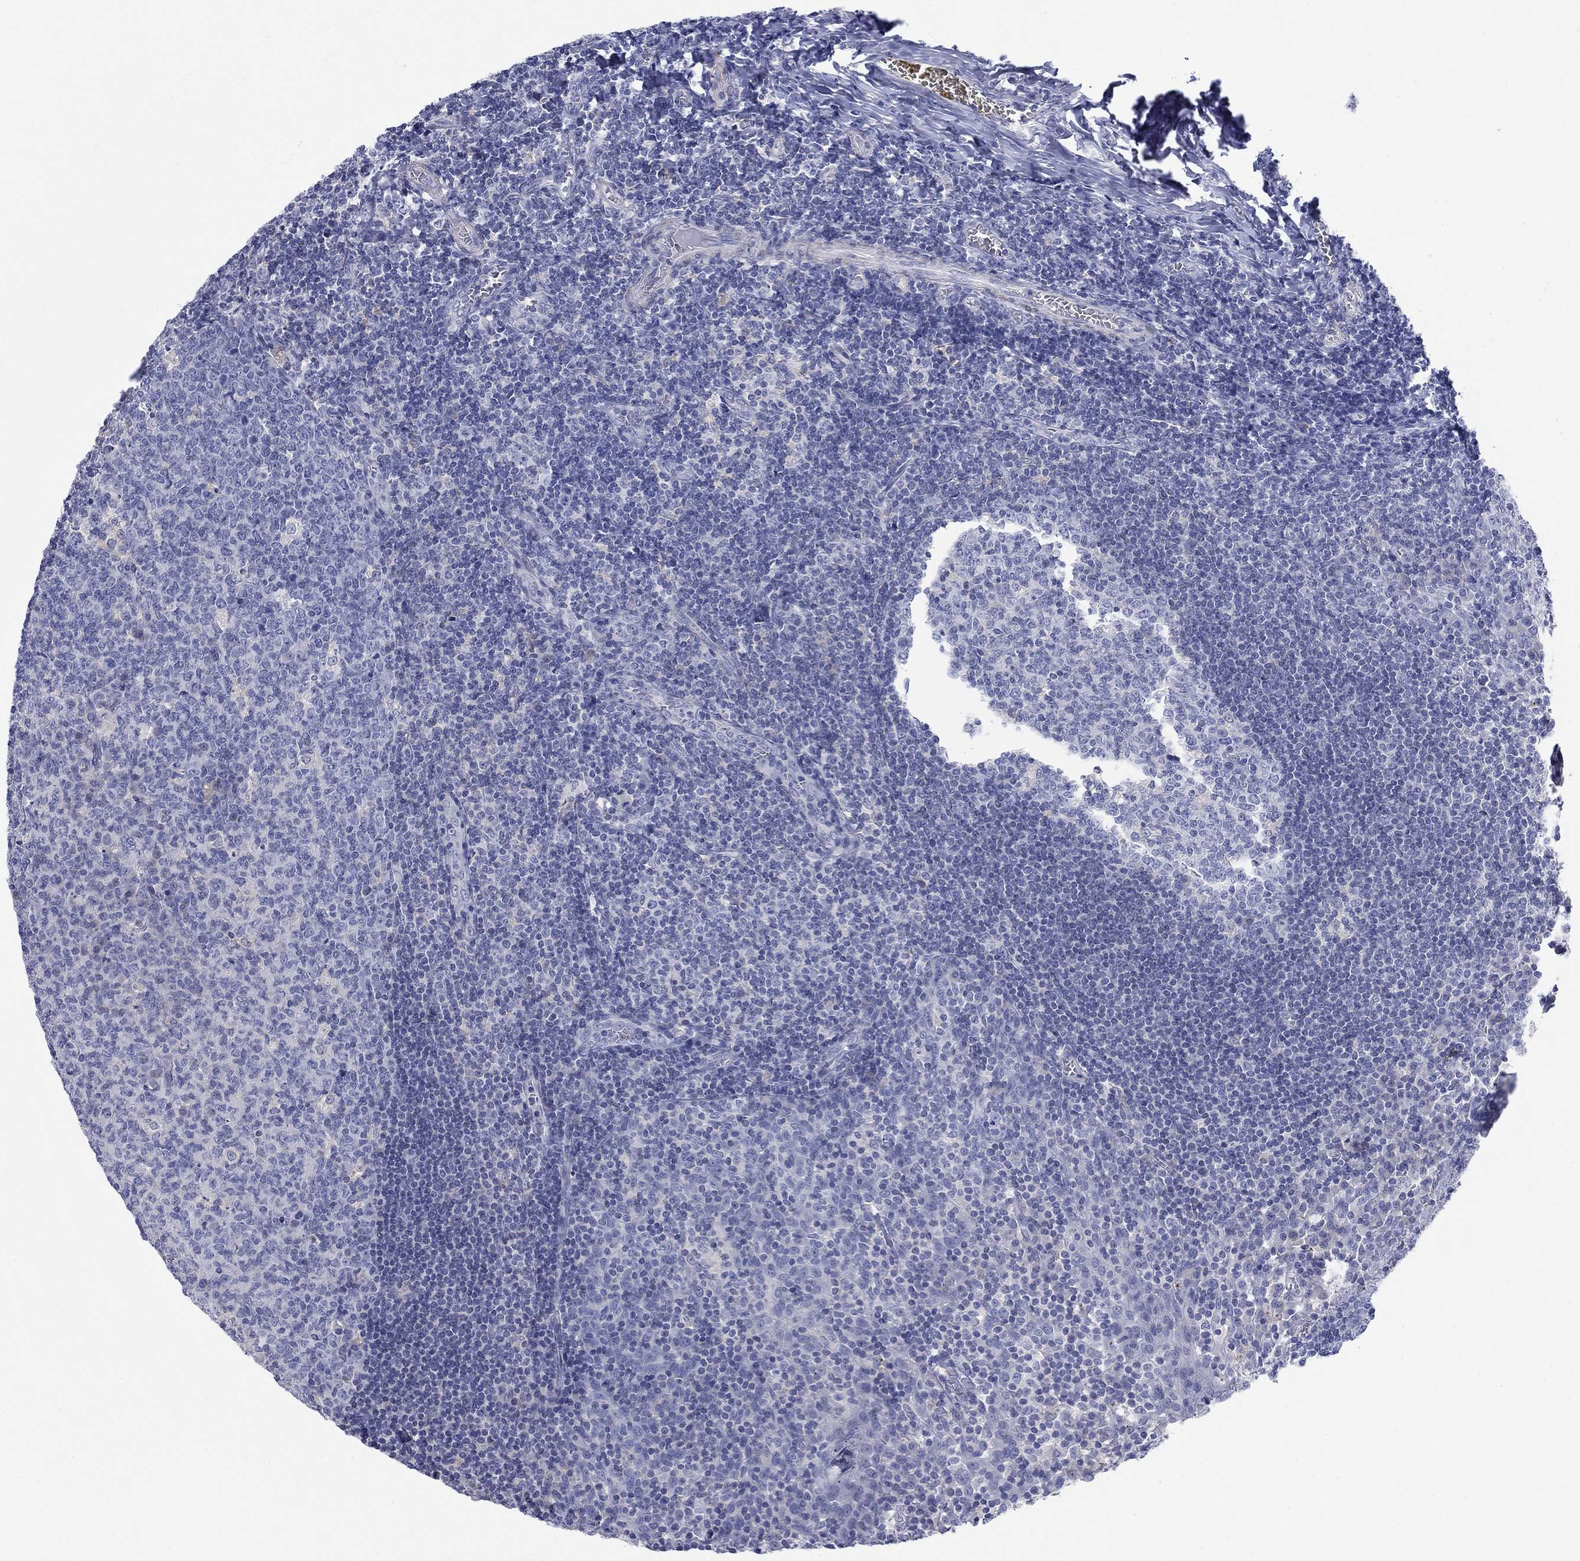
{"staining": {"intensity": "negative", "quantity": "none", "location": "none"}, "tissue": "tonsil", "cell_type": "Germinal center cells", "image_type": "normal", "snomed": [{"axis": "morphology", "description": "Normal tissue, NOS"}, {"axis": "topography", "description": "Tonsil"}], "caption": "IHC micrograph of benign tonsil stained for a protein (brown), which exhibits no staining in germinal center cells. (Immunohistochemistry (ihc), brightfield microscopy, high magnification).", "gene": "PTPRZ1", "patient": {"sex": "female", "age": 13}}